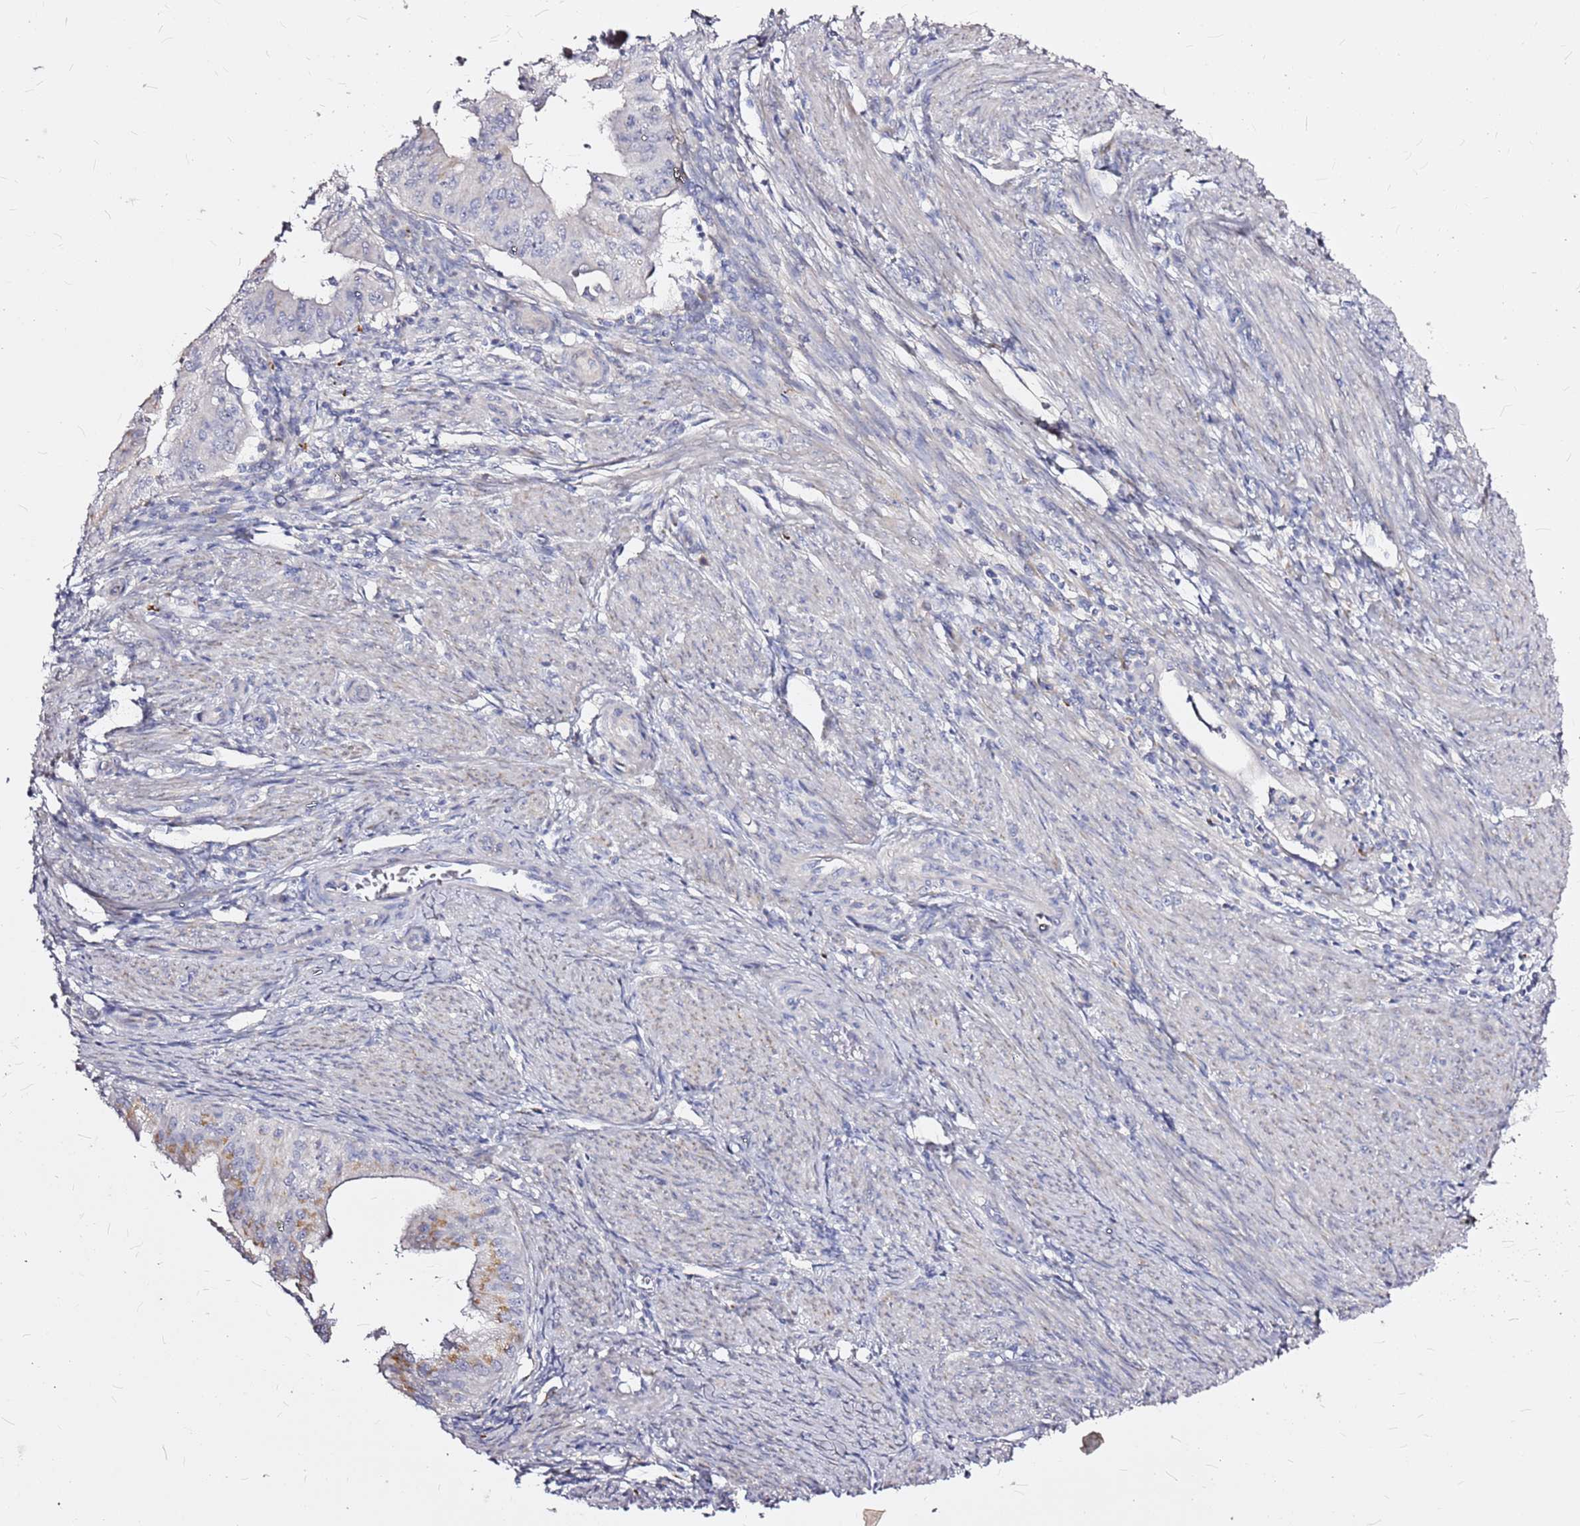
{"staining": {"intensity": "weak", "quantity": "<25%", "location": "cytoplasmic/membranous"}, "tissue": "endometrial cancer", "cell_type": "Tumor cells", "image_type": "cancer", "snomed": [{"axis": "morphology", "description": "Adenocarcinoma, NOS"}, {"axis": "topography", "description": "Endometrium"}], "caption": "Immunohistochemistry (IHC) photomicrograph of human adenocarcinoma (endometrial) stained for a protein (brown), which shows no positivity in tumor cells.", "gene": "CASD1", "patient": {"sex": "female", "age": 50}}